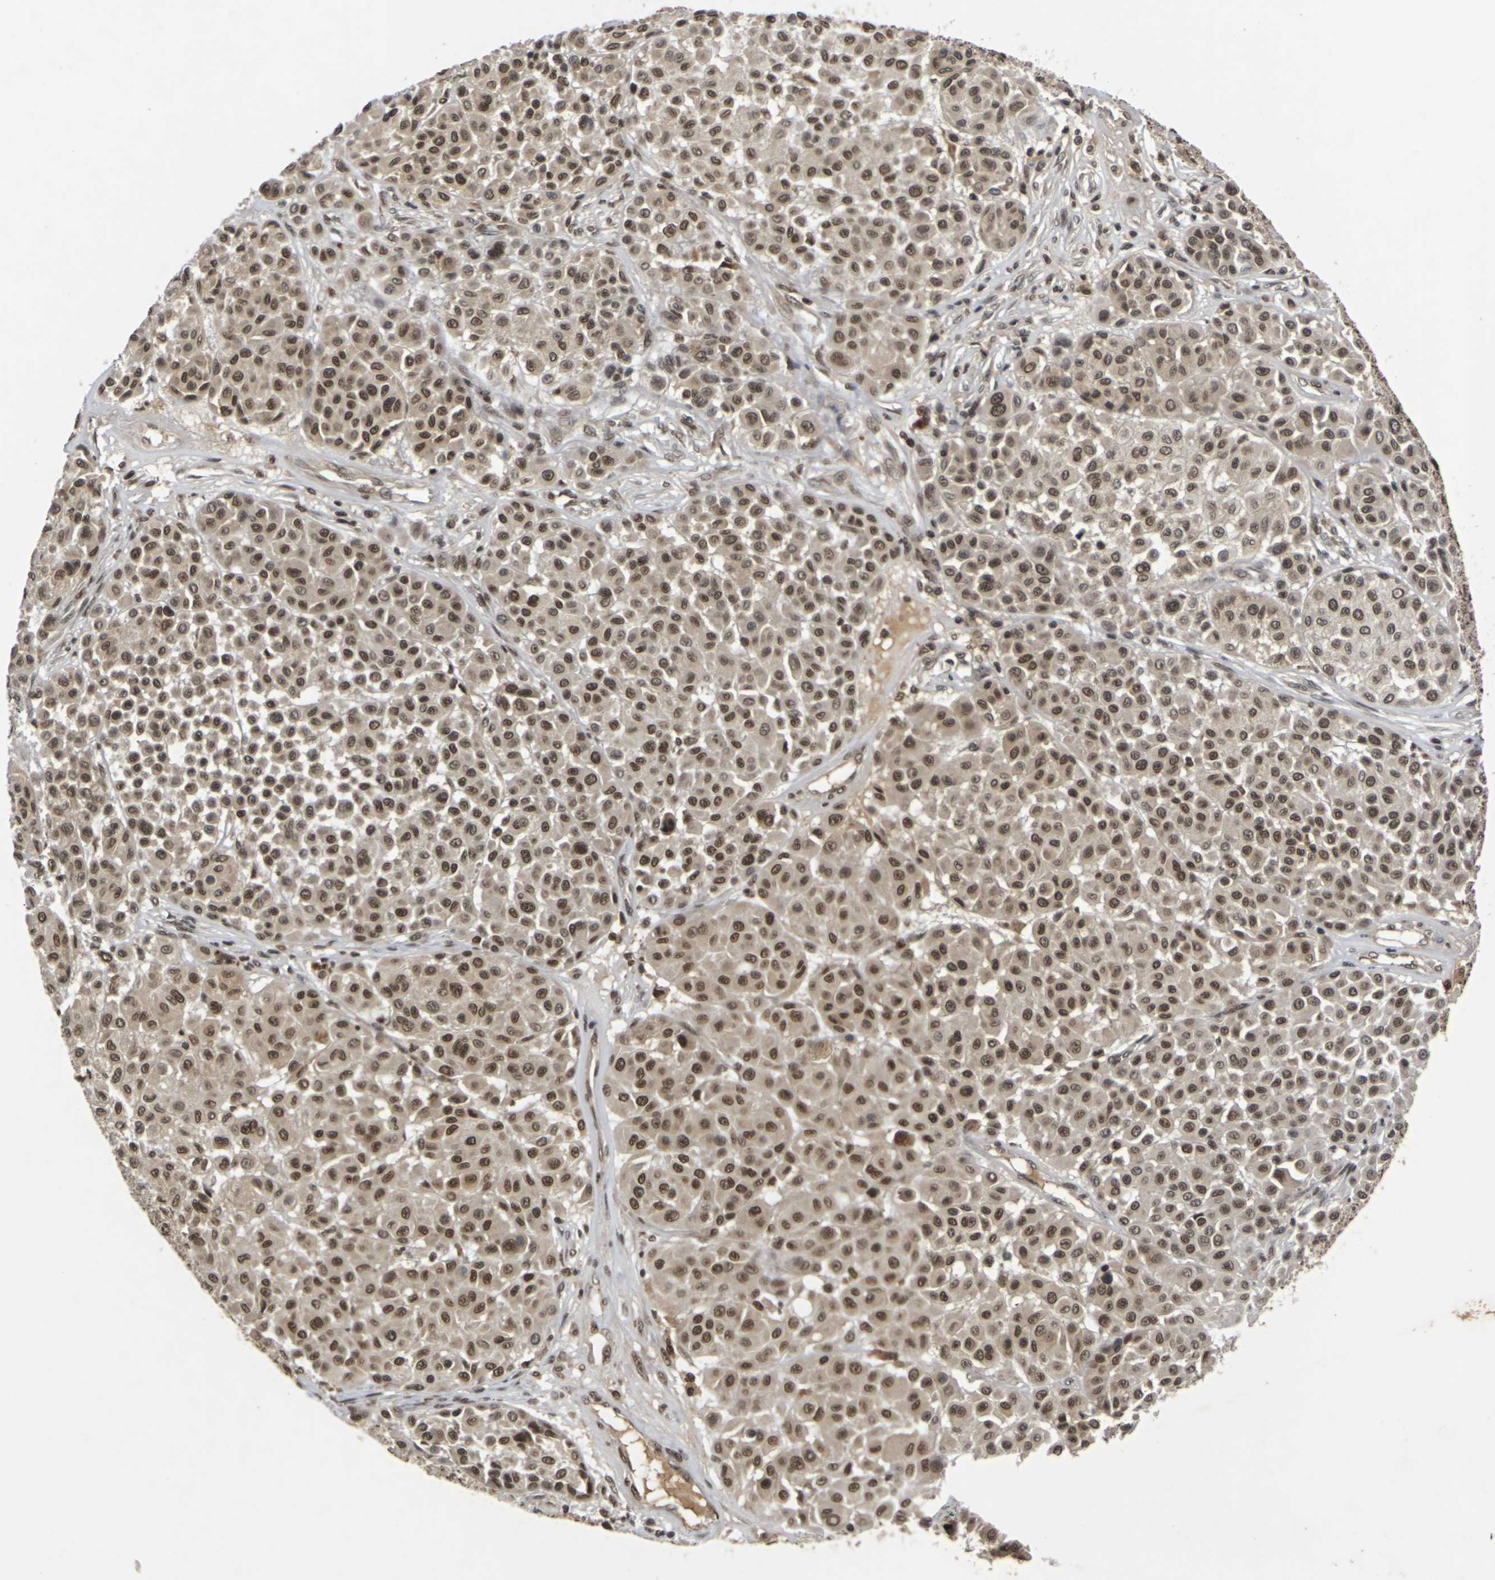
{"staining": {"intensity": "moderate", "quantity": ">75%", "location": "nuclear"}, "tissue": "melanoma", "cell_type": "Tumor cells", "image_type": "cancer", "snomed": [{"axis": "morphology", "description": "Malignant melanoma, Metastatic site"}, {"axis": "topography", "description": "Soft tissue"}], "caption": "There is medium levels of moderate nuclear positivity in tumor cells of melanoma, as demonstrated by immunohistochemical staining (brown color).", "gene": "NELFA", "patient": {"sex": "male", "age": 41}}